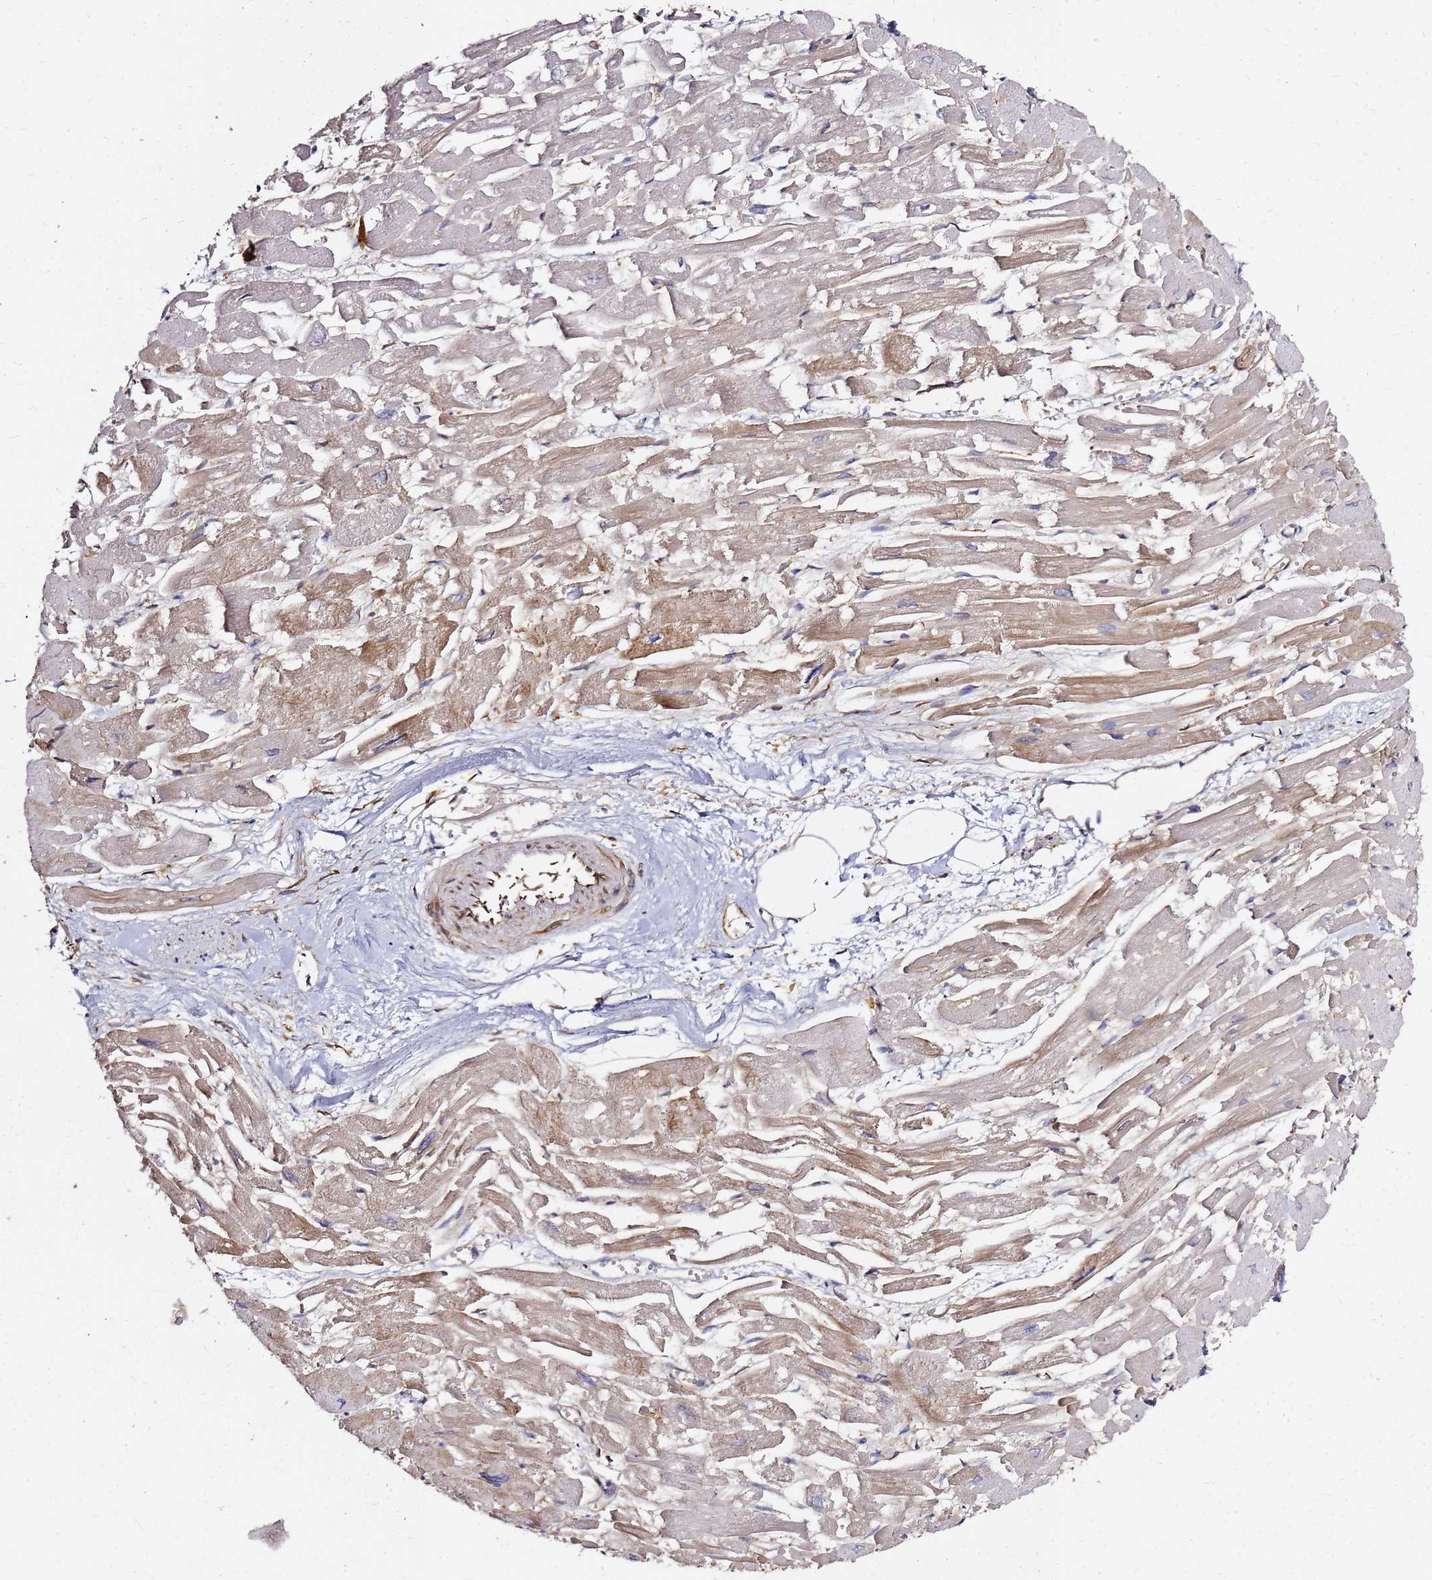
{"staining": {"intensity": "moderate", "quantity": "25%-75%", "location": "cytoplasmic/membranous"}, "tissue": "heart muscle", "cell_type": "Cardiomyocytes", "image_type": "normal", "snomed": [{"axis": "morphology", "description": "Normal tissue, NOS"}, {"axis": "topography", "description": "Heart"}], "caption": "This photomicrograph reveals immunohistochemistry staining of unremarkable human heart muscle, with medium moderate cytoplasmic/membranous staining in about 25%-75% of cardiomyocytes.", "gene": "NUDT14", "patient": {"sex": "male", "age": 54}}